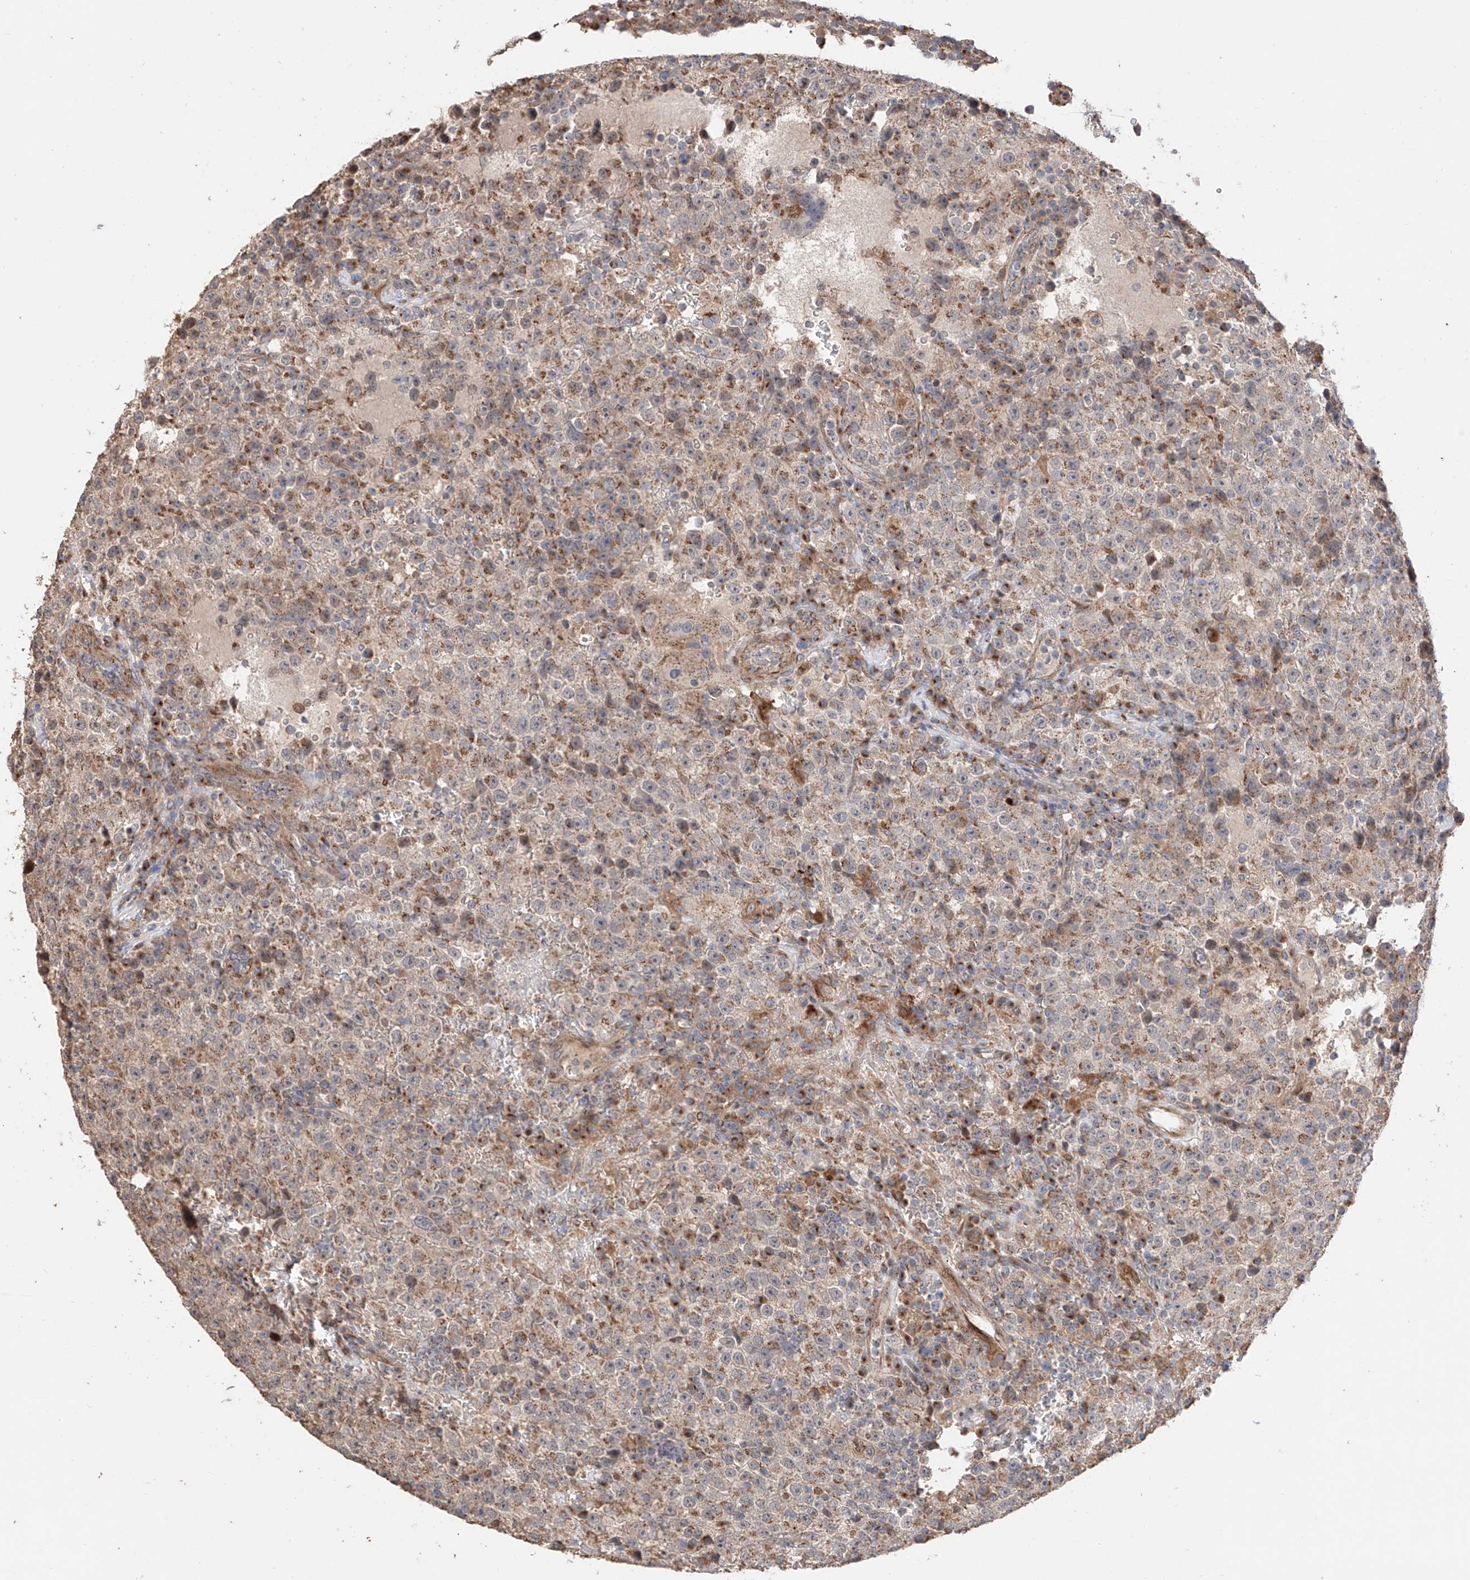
{"staining": {"intensity": "moderate", "quantity": "<25%", "location": "cytoplasmic/membranous"}, "tissue": "testis cancer", "cell_type": "Tumor cells", "image_type": "cancer", "snomed": [{"axis": "morphology", "description": "Seminoma, NOS"}, {"axis": "topography", "description": "Testis"}], "caption": "A photomicrograph of human seminoma (testis) stained for a protein displays moderate cytoplasmic/membranous brown staining in tumor cells.", "gene": "MOSPD1", "patient": {"sex": "male", "age": 22}}